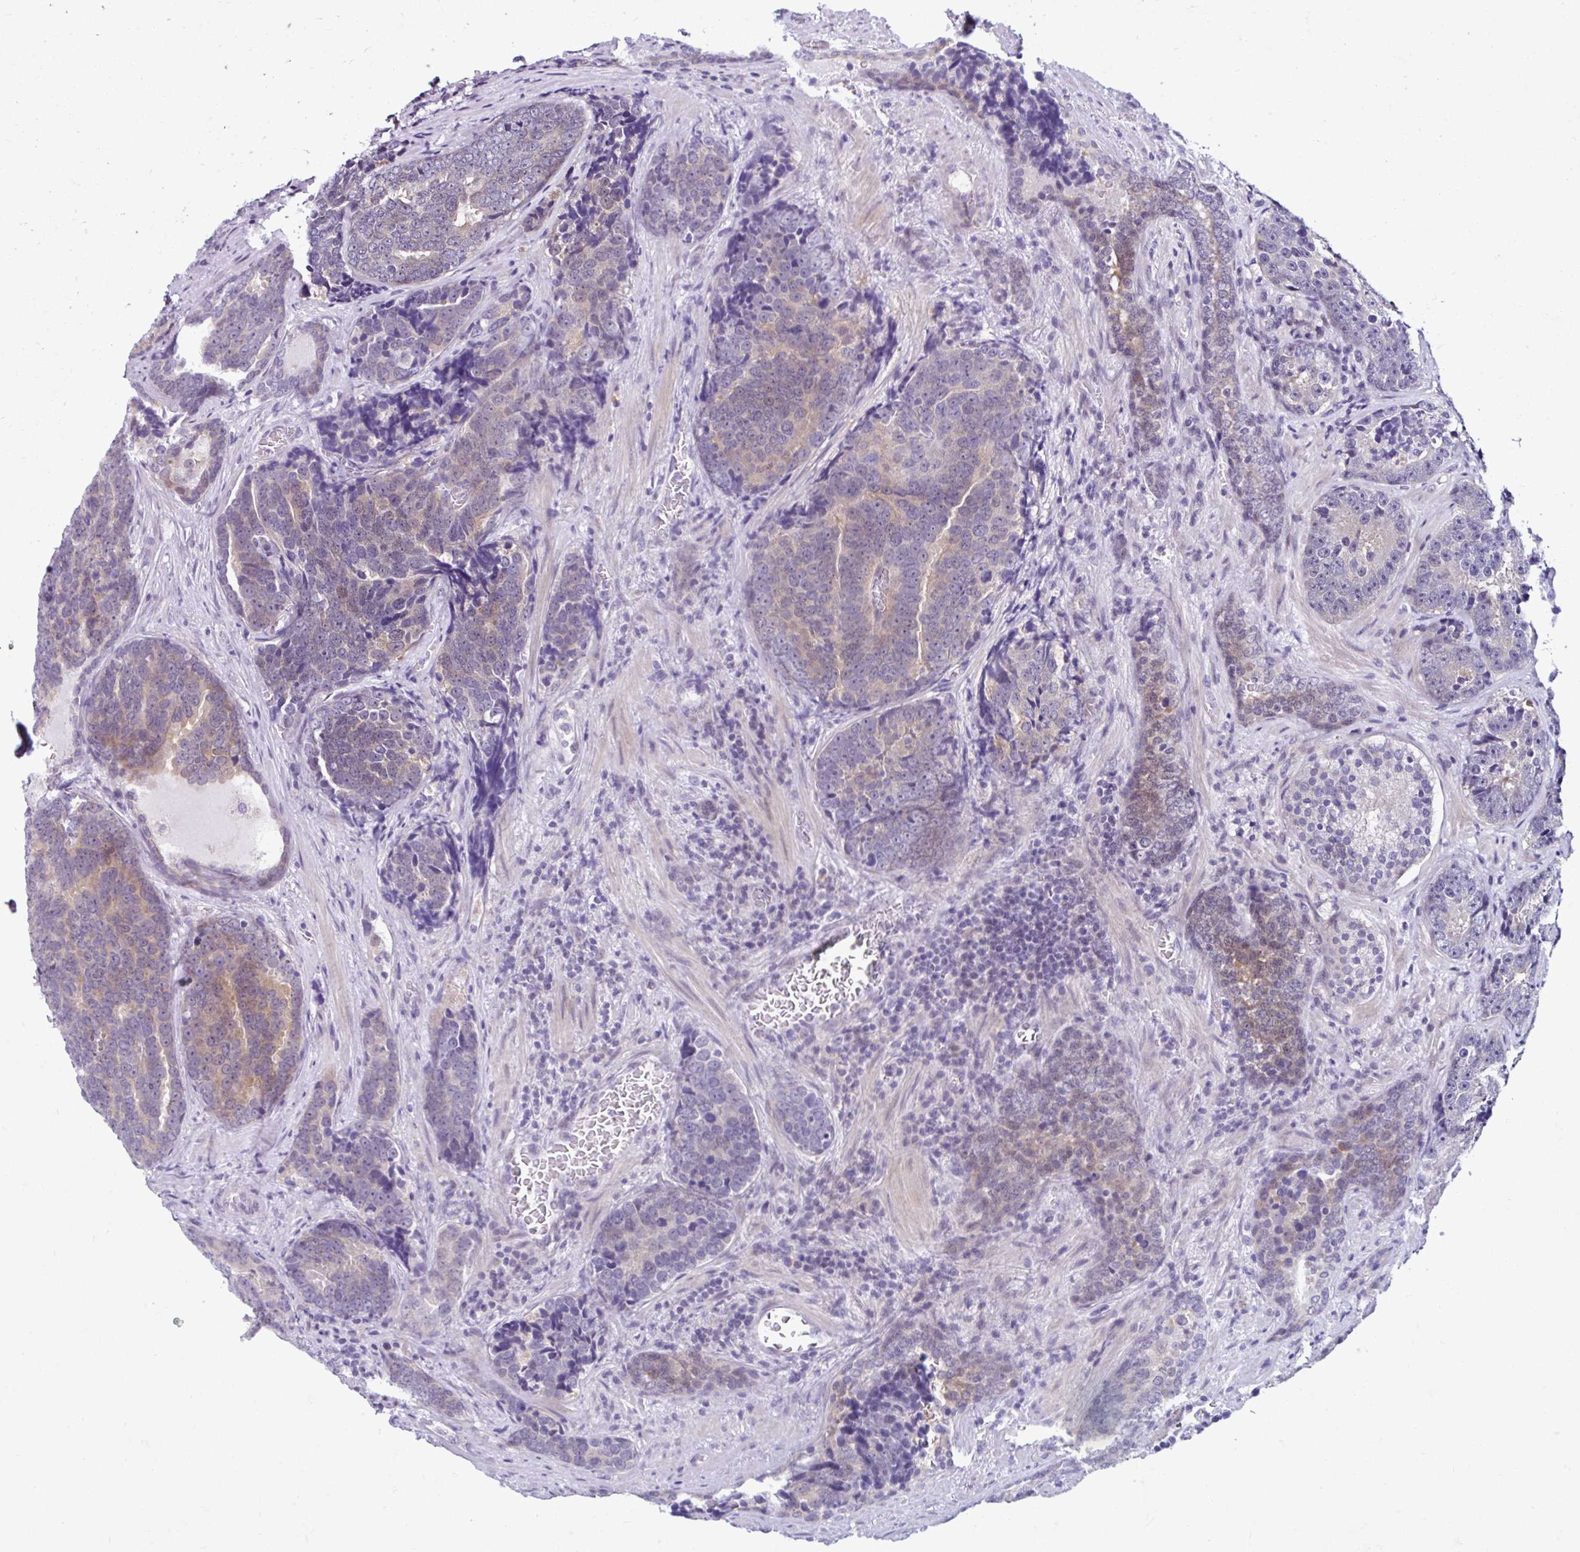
{"staining": {"intensity": "weak", "quantity": "25%-75%", "location": "cytoplasmic/membranous"}, "tissue": "prostate cancer", "cell_type": "Tumor cells", "image_type": "cancer", "snomed": [{"axis": "morphology", "description": "Adenocarcinoma, Low grade"}, {"axis": "topography", "description": "Prostate"}], "caption": "High-magnification brightfield microscopy of prostate low-grade adenocarcinoma stained with DAB (brown) and counterstained with hematoxylin (blue). tumor cells exhibit weak cytoplasmic/membranous positivity is present in about25%-75% of cells.", "gene": "FAM153A", "patient": {"sex": "male", "age": 62}}